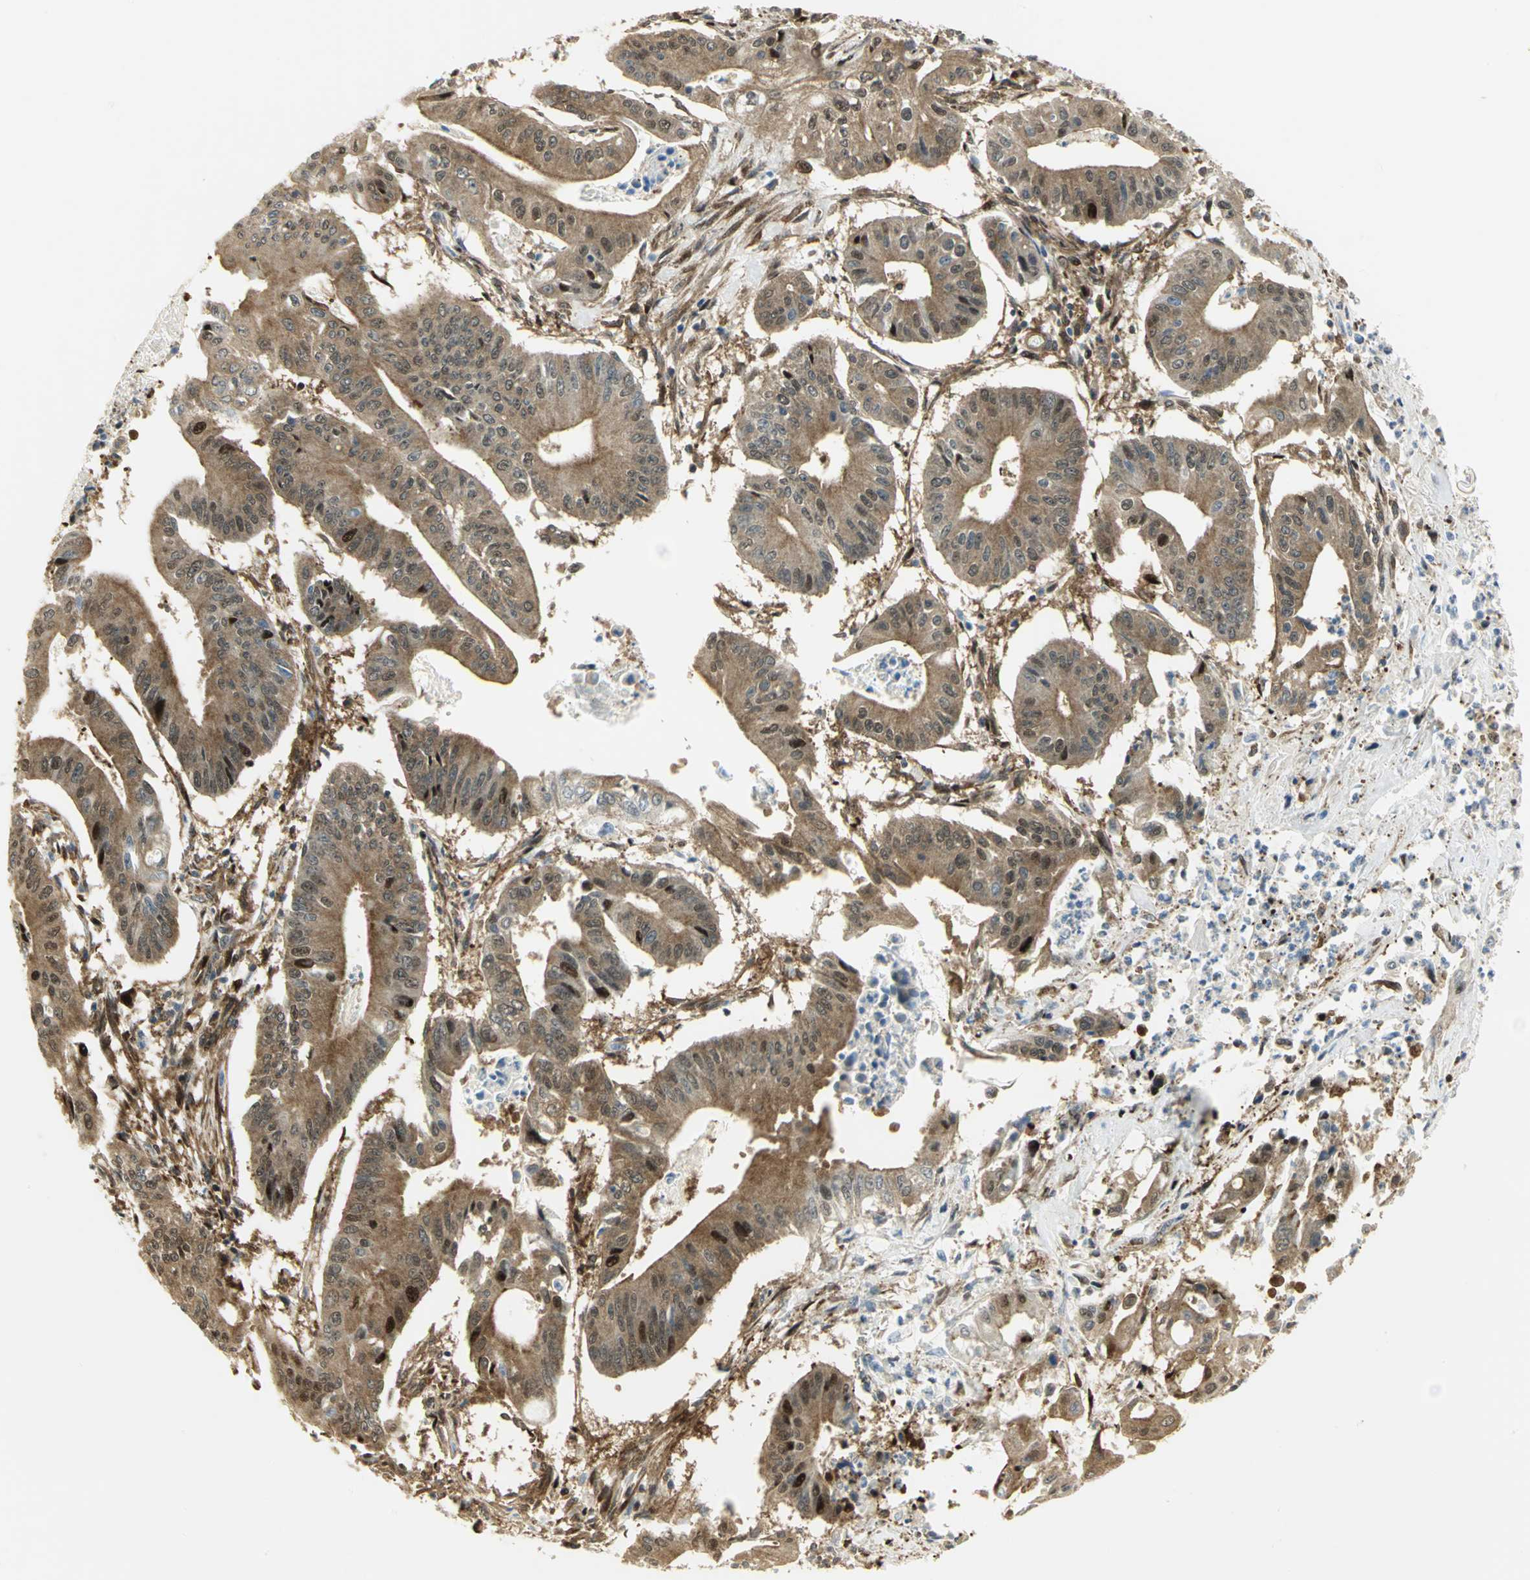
{"staining": {"intensity": "moderate", "quantity": ">75%", "location": "cytoplasmic/membranous,nuclear"}, "tissue": "pancreatic cancer", "cell_type": "Tumor cells", "image_type": "cancer", "snomed": [{"axis": "morphology", "description": "Normal tissue, NOS"}, {"axis": "topography", "description": "Lymph node"}], "caption": "This image demonstrates immunohistochemistry (IHC) staining of human pancreatic cancer, with medium moderate cytoplasmic/membranous and nuclear positivity in about >75% of tumor cells.", "gene": "EEA1", "patient": {"sex": "male", "age": 62}}